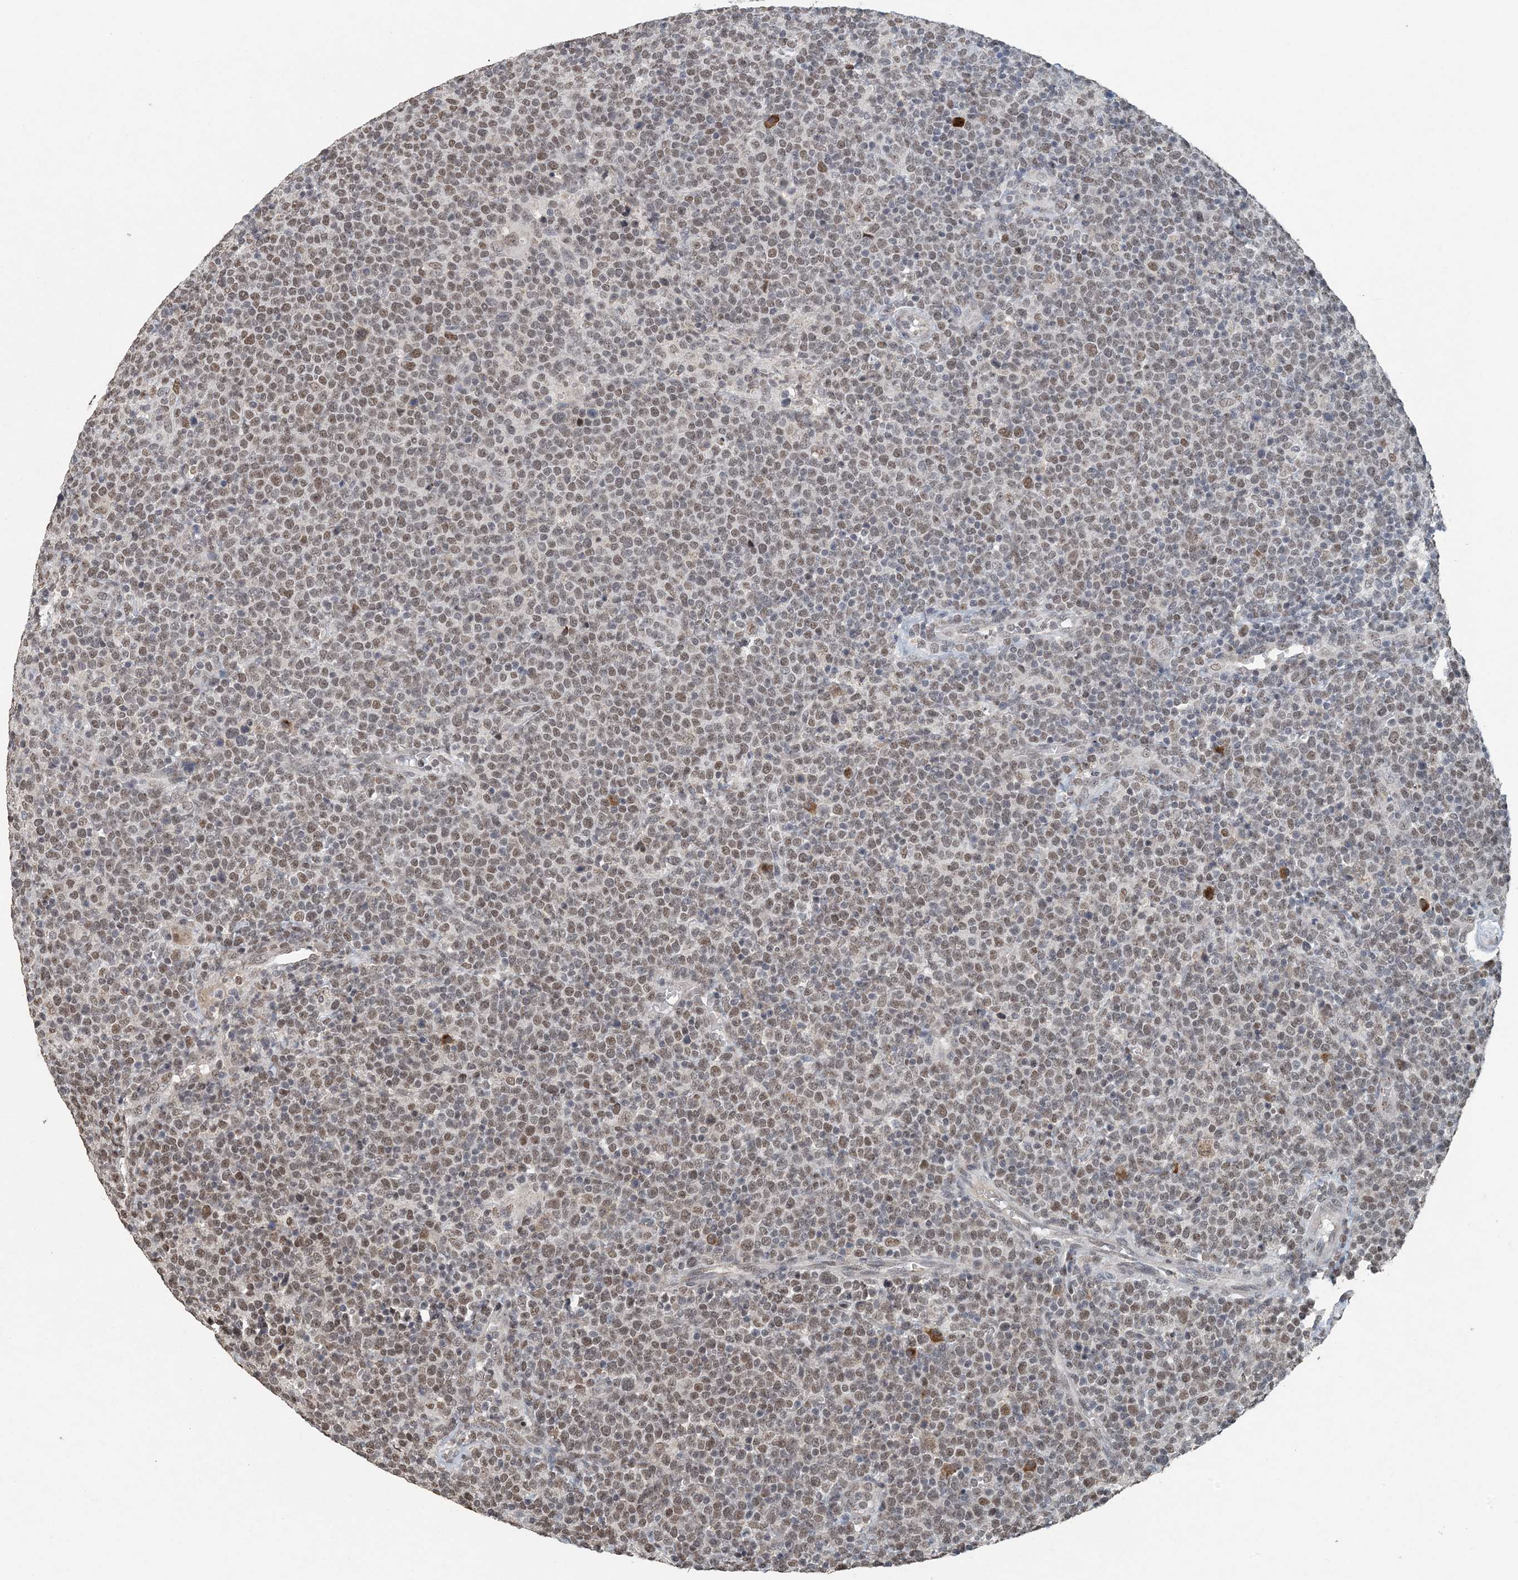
{"staining": {"intensity": "moderate", "quantity": "25%-75%", "location": "nuclear"}, "tissue": "lymphoma", "cell_type": "Tumor cells", "image_type": "cancer", "snomed": [{"axis": "morphology", "description": "Malignant lymphoma, non-Hodgkin's type, High grade"}, {"axis": "topography", "description": "Lymph node"}], "caption": "Immunohistochemical staining of human lymphoma reveals moderate nuclear protein positivity in approximately 25%-75% of tumor cells. The staining was performed using DAB (3,3'-diaminobenzidine) to visualize the protein expression in brown, while the nuclei were stained in blue with hematoxylin (Magnification: 20x).", "gene": "MBD2", "patient": {"sex": "male", "age": 61}}